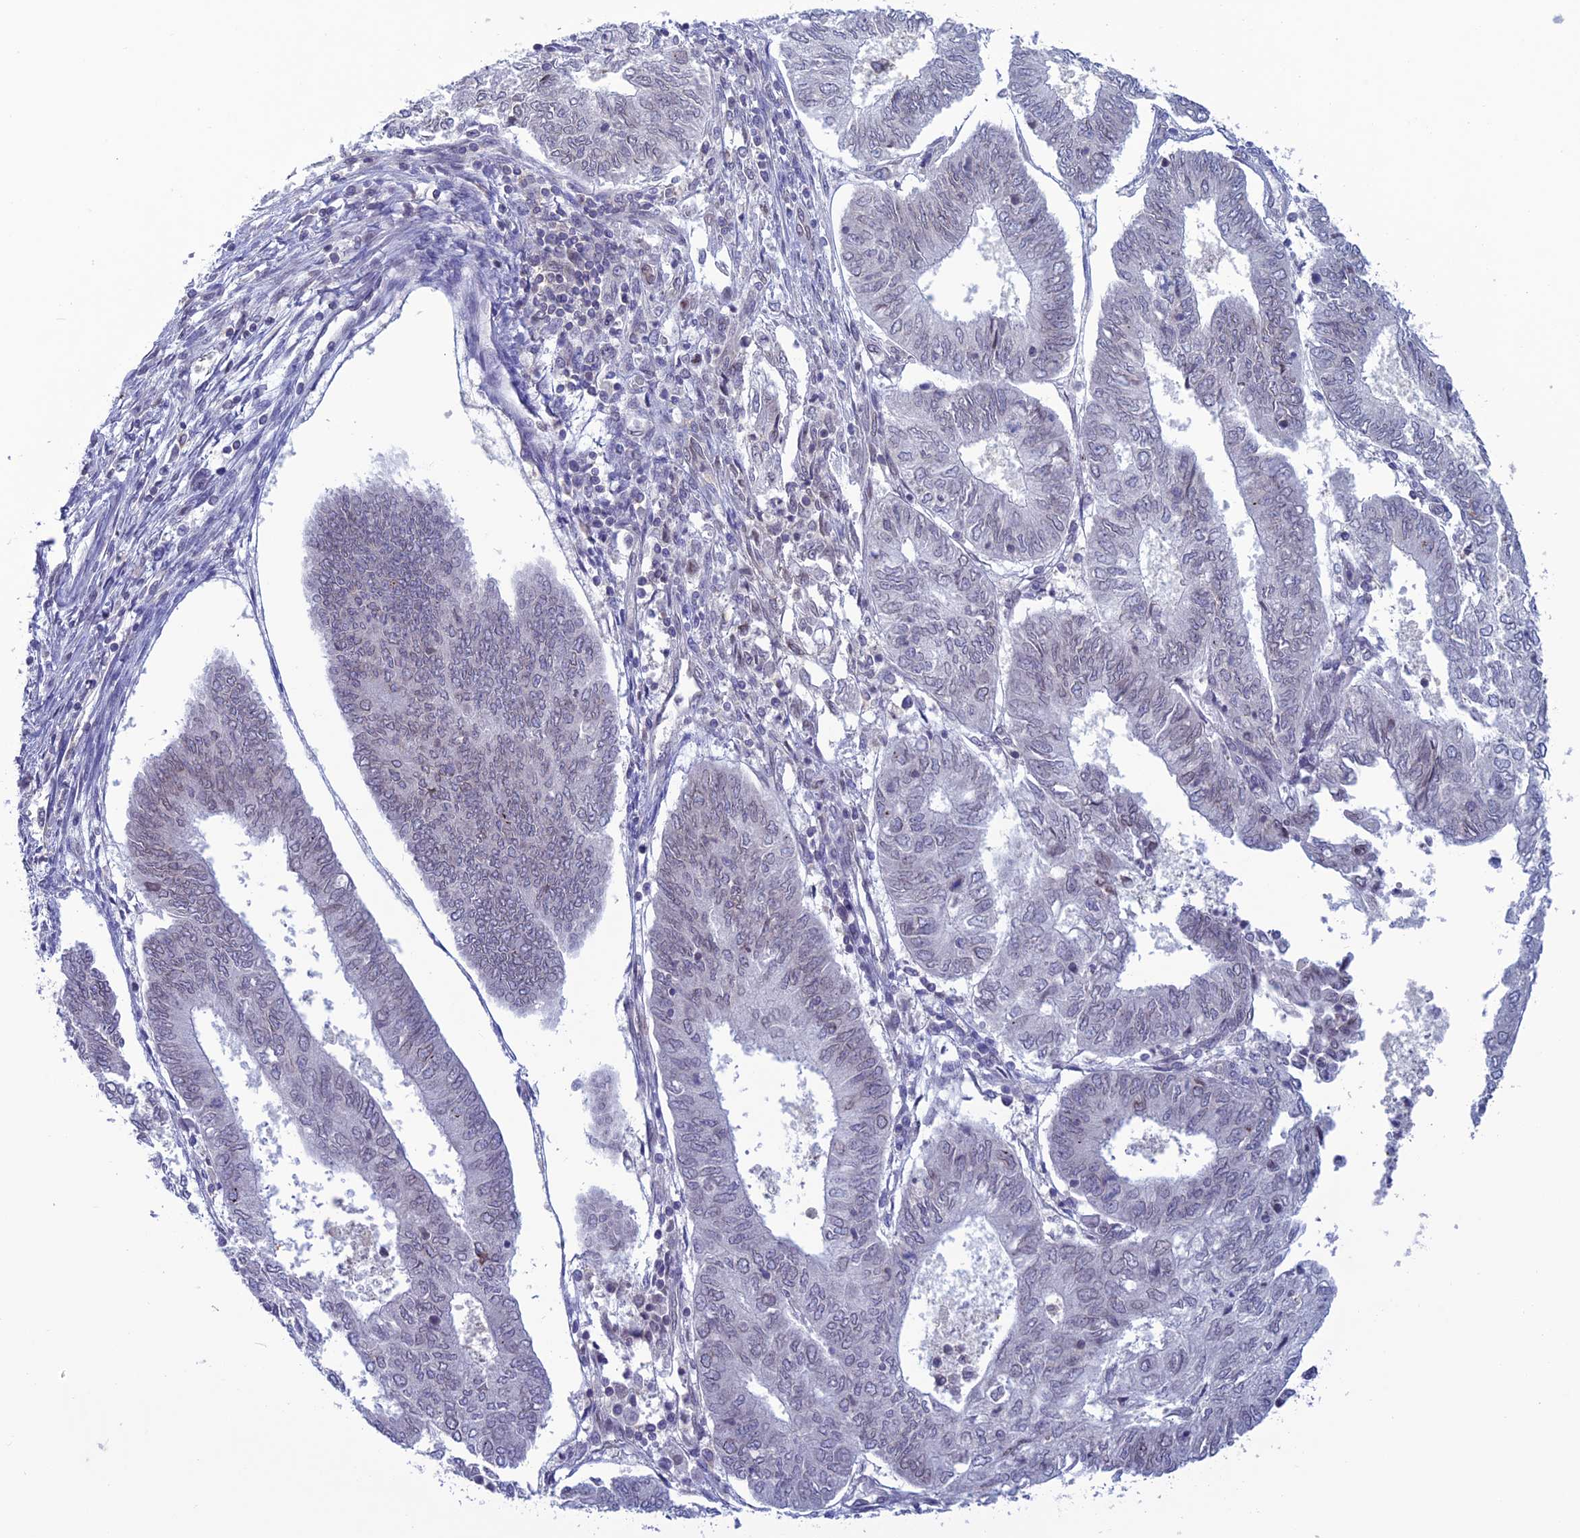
{"staining": {"intensity": "weak", "quantity": "<25%", "location": "cytoplasmic/membranous,nuclear"}, "tissue": "endometrial cancer", "cell_type": "Tumor cells", "image_type": "cancer", "snomed": [{"axis": "morphology", "description": "Adenocarcinoma, NOS"}, {"axis": "topography", "description": "Endometrium"}], "caption": "This is an immunohistochemistry (IHC) micrograph of endometrial adenocarcinoma. There is no expression in tumor cells.", "gene": "WDR46", "patient": {"sex": "female", "age": 68}}